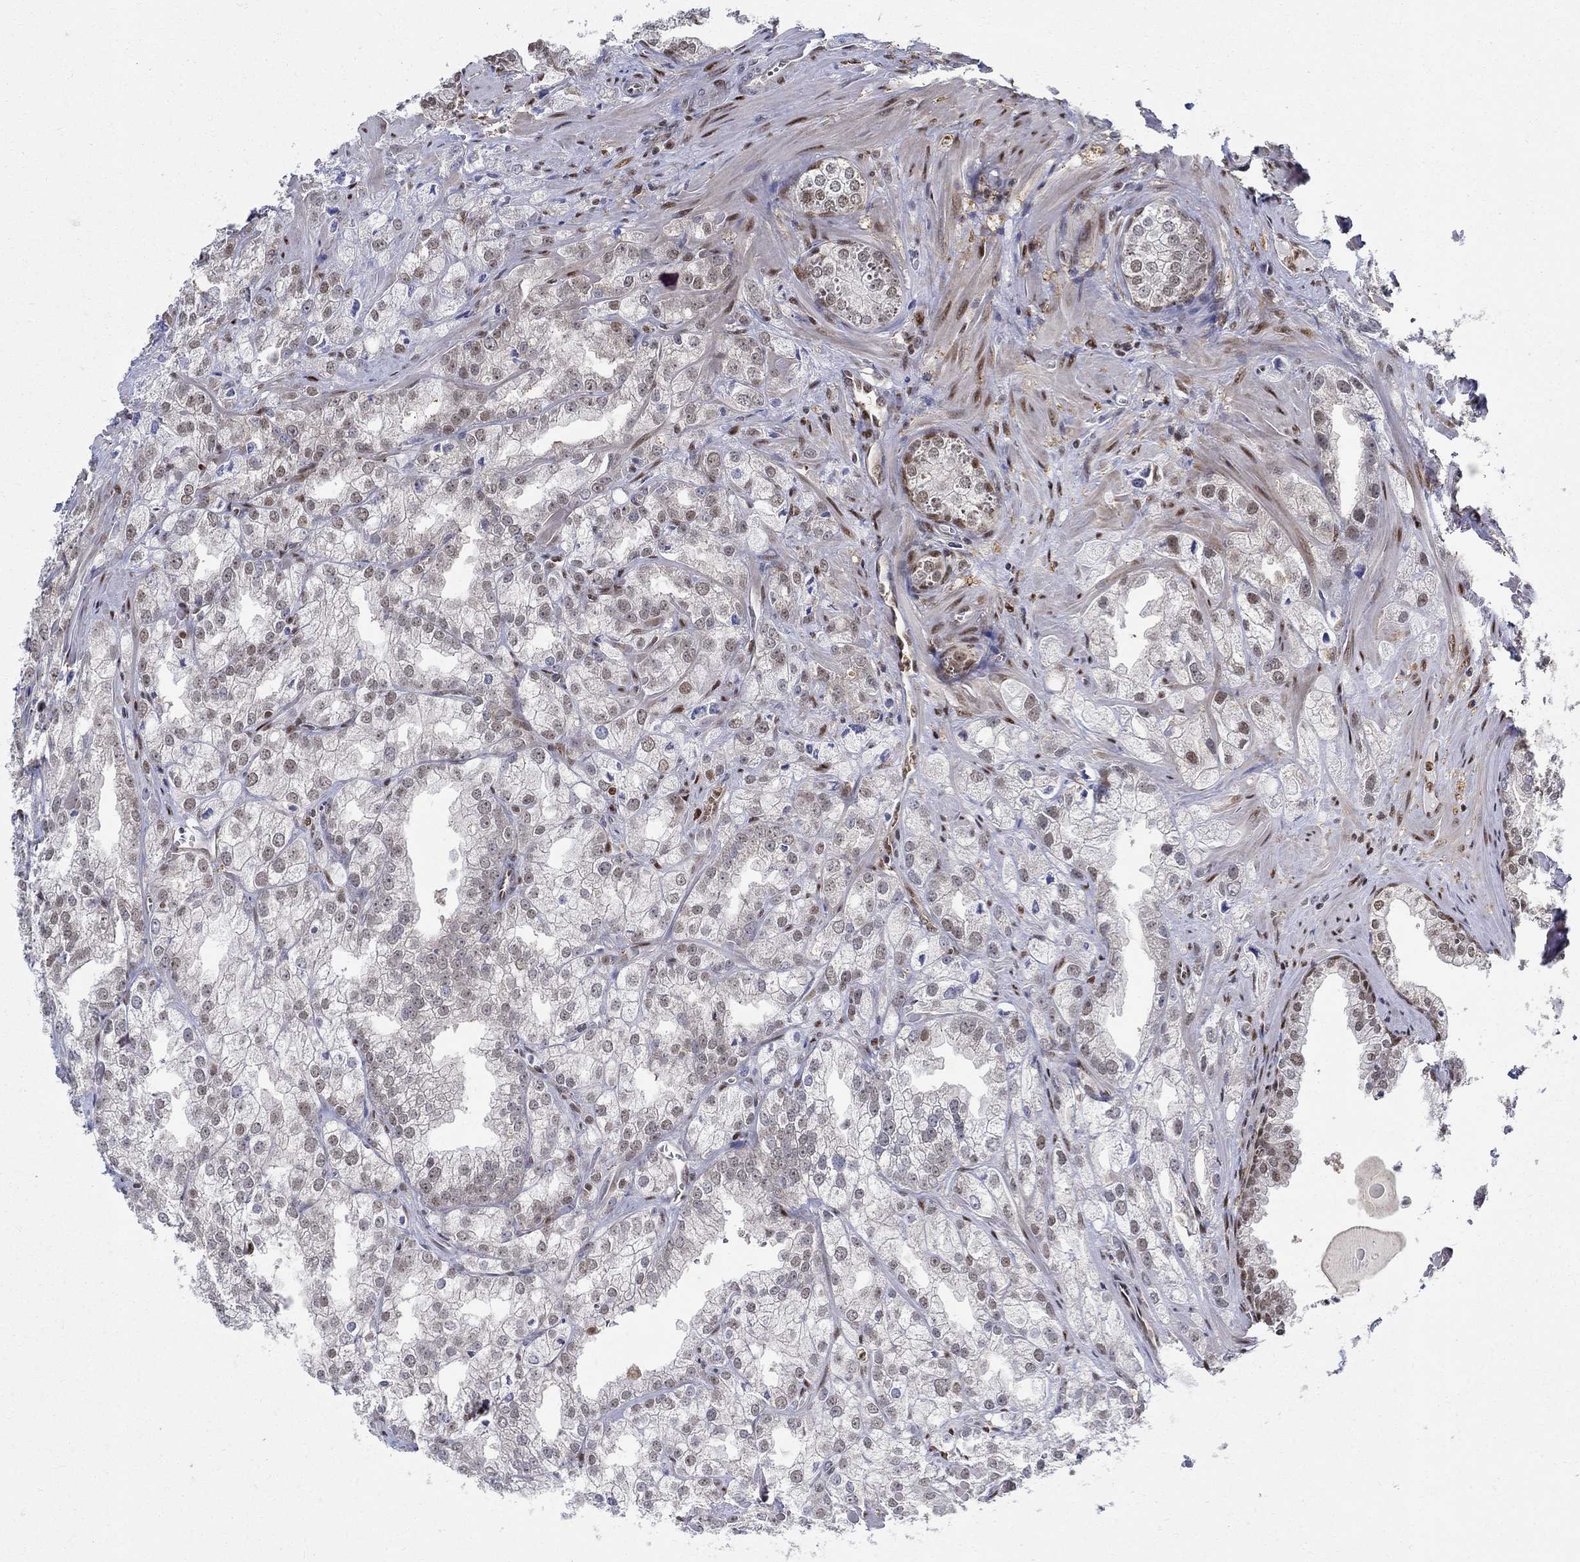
{"staining": {"intensity": "moderate", "quantity": "<25%", "location": "nuclear"}, "tissue": "prostate cancer", "cell_type": "Tumor cells", "image_type": "cancer", "snomed": [{"axis": "morphology", "description": "Adenocarcinoma, NOS"}, {"axis": "topography", "description": "Prostate"}], "caption": "Prostate cancer (adenocarcinoma) was stained to show a protein in brown. There is low levels of moderate nuclear positivity in about <25% of tumor cells.", "gene": "ZNF594", "patient": {"sex": "male", "age": 70}}